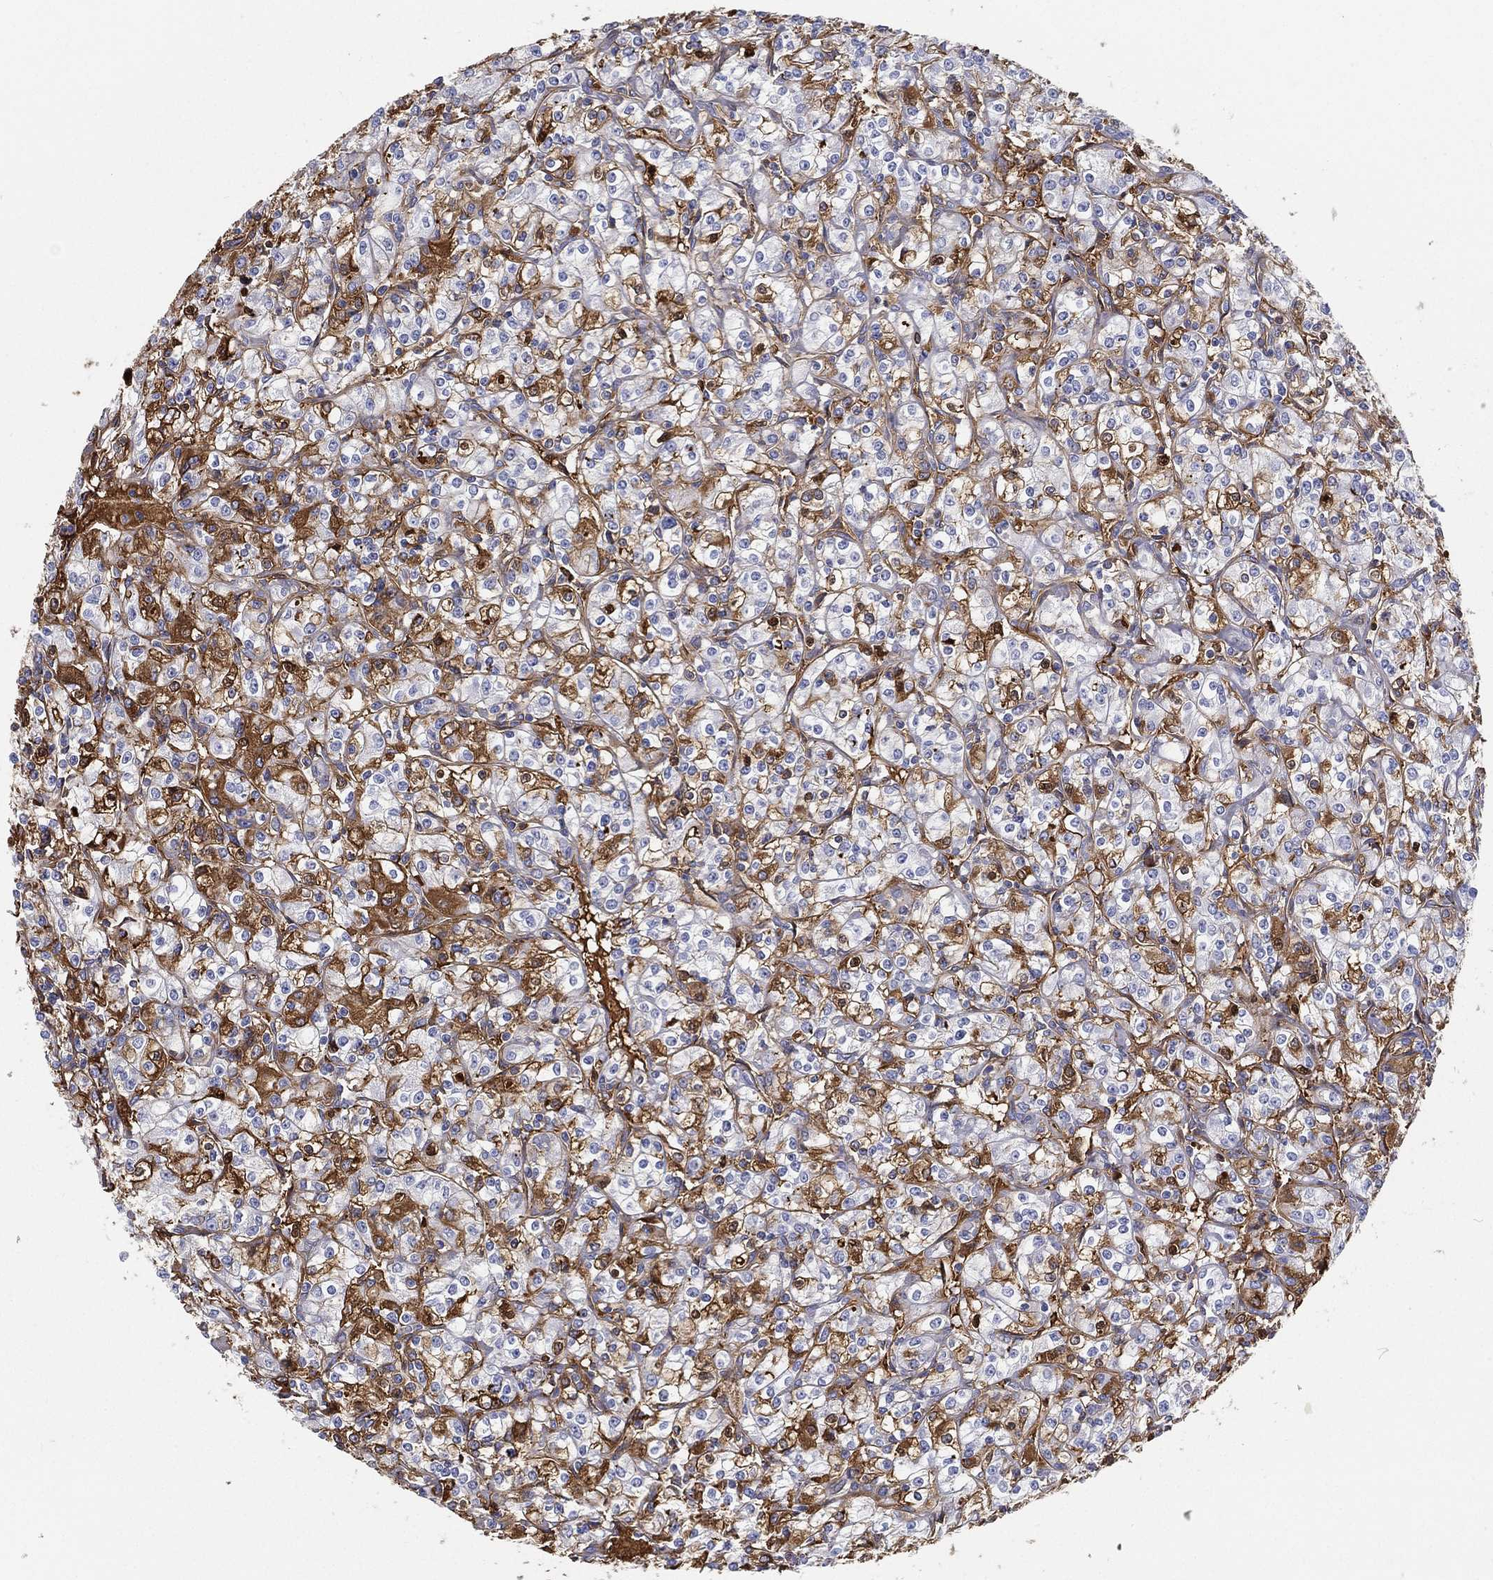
{"staining": {"intensity": "strong", "quantity": "25%-75%", "location": "cytoplasmic/membranous"}, "tissue": "renal cancer", "cell_type": "Tumor cells", "image_type": "cancer", "snomed": [{"axis": "morphology", "description": "Adenocarcinoma, NOS"}, {"axis": "topography", "description": "Kidney"}], "caption": "Immunohistochemical staining of human renal cancer reveals high levels of strong cytoplasmic/membranous protein staining in about 25%-75% of tumor cells.", "gene": "IFNB1", "patient": {"sex": "male", "age": 77}}